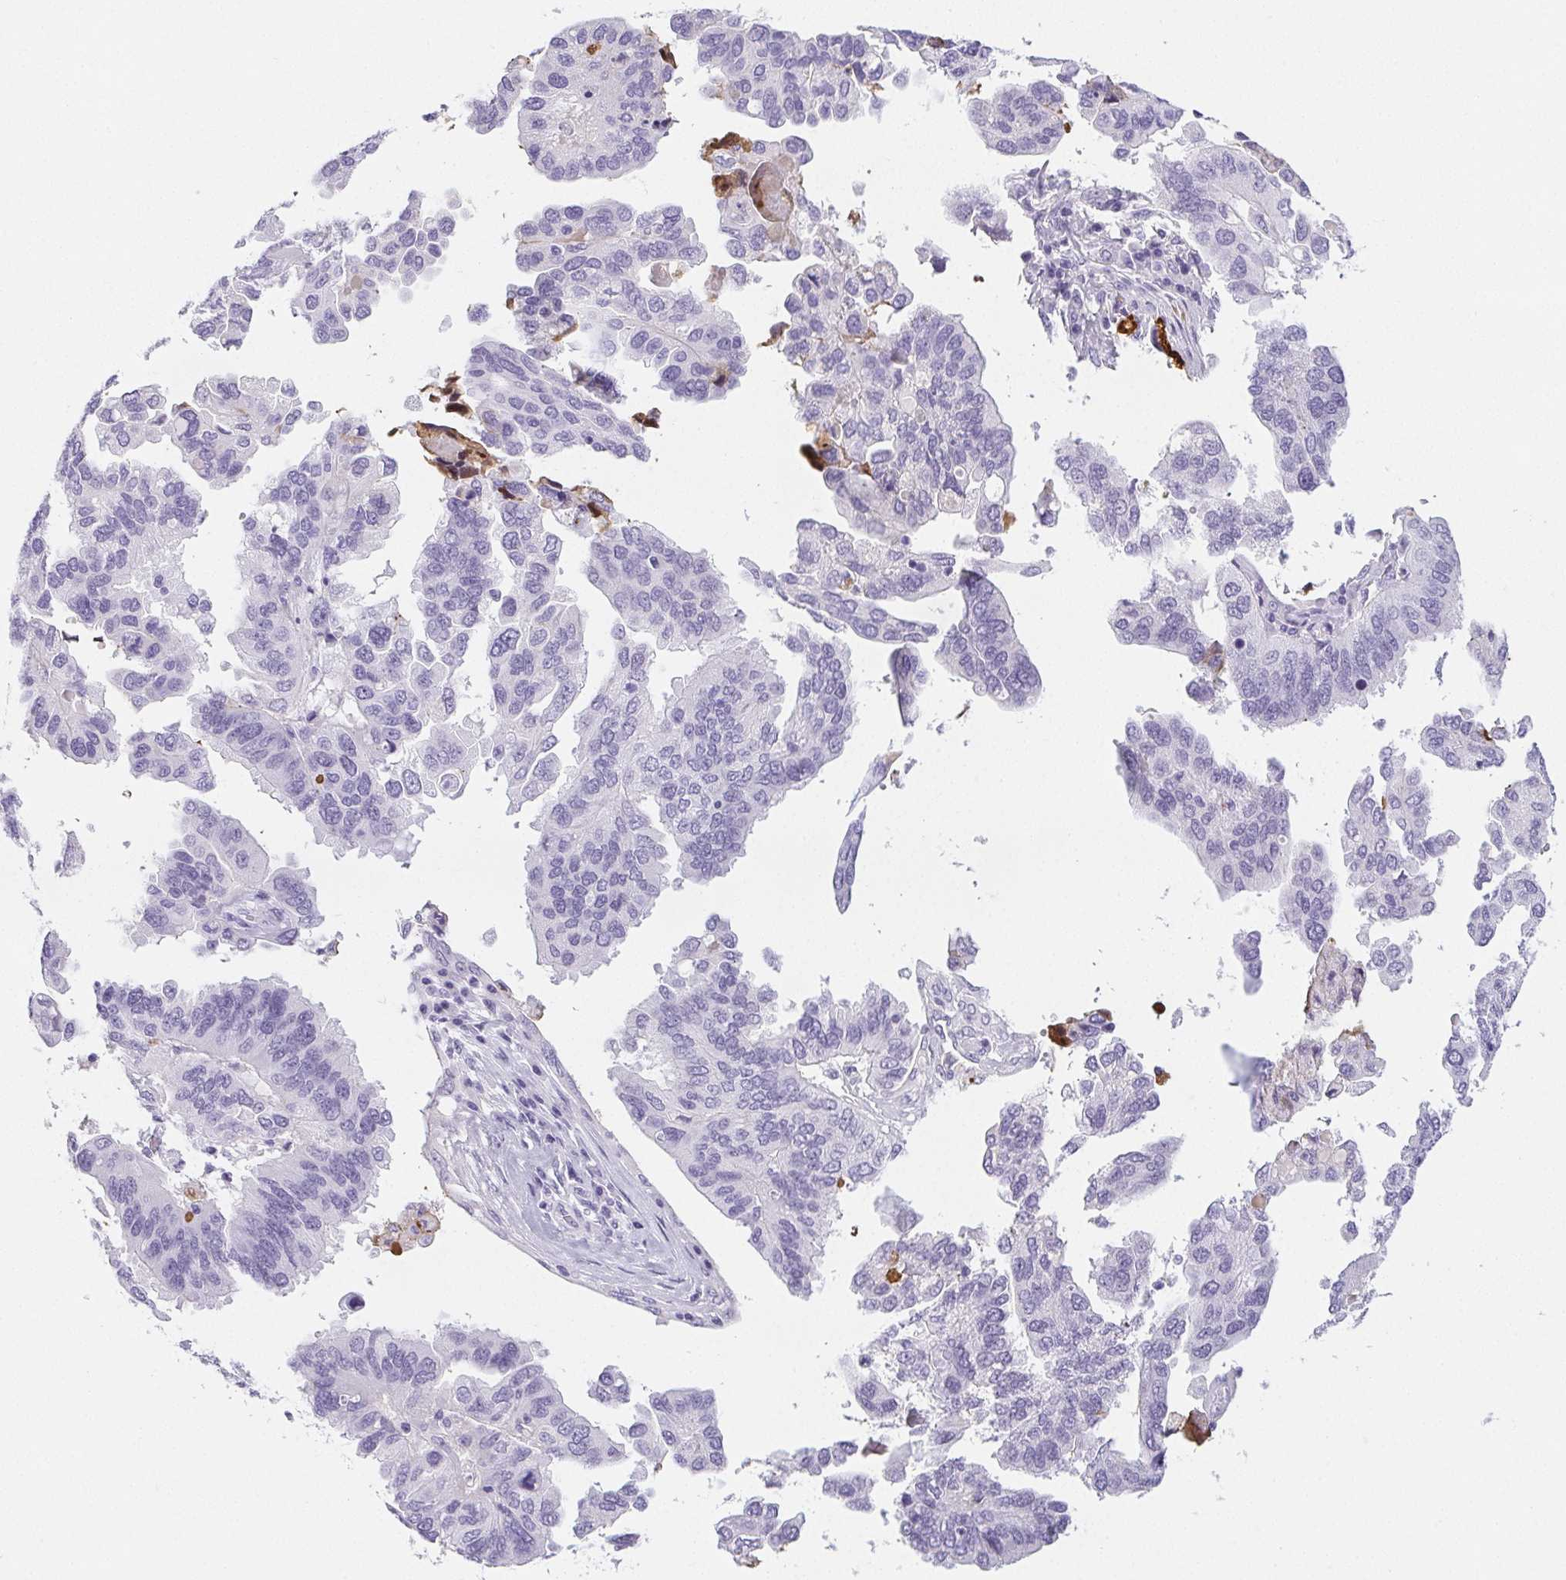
{"staining": {"intensity": "negative", "quantity": "none", "location": "none"}, "tissue": "ovarian cancer", "cell_type": "Tumor cells", "image_type": "cancer", "snomed": [{"axis": "morphology", "description": "Cystadenocarcinoma, serous, NOS"}, {"axis": "topography", "description": "Ovary"}], "caption": "IHC photomicrograph of human ovarian cancer (serous cystadenocarcinoma) stained for a protein (brown), which shows no staining in tumor cells. (Brightfield microscopy of DAB IHC at high magnification).", "gene": "VTN", "patient": {"sex": "female", "age": 79}}